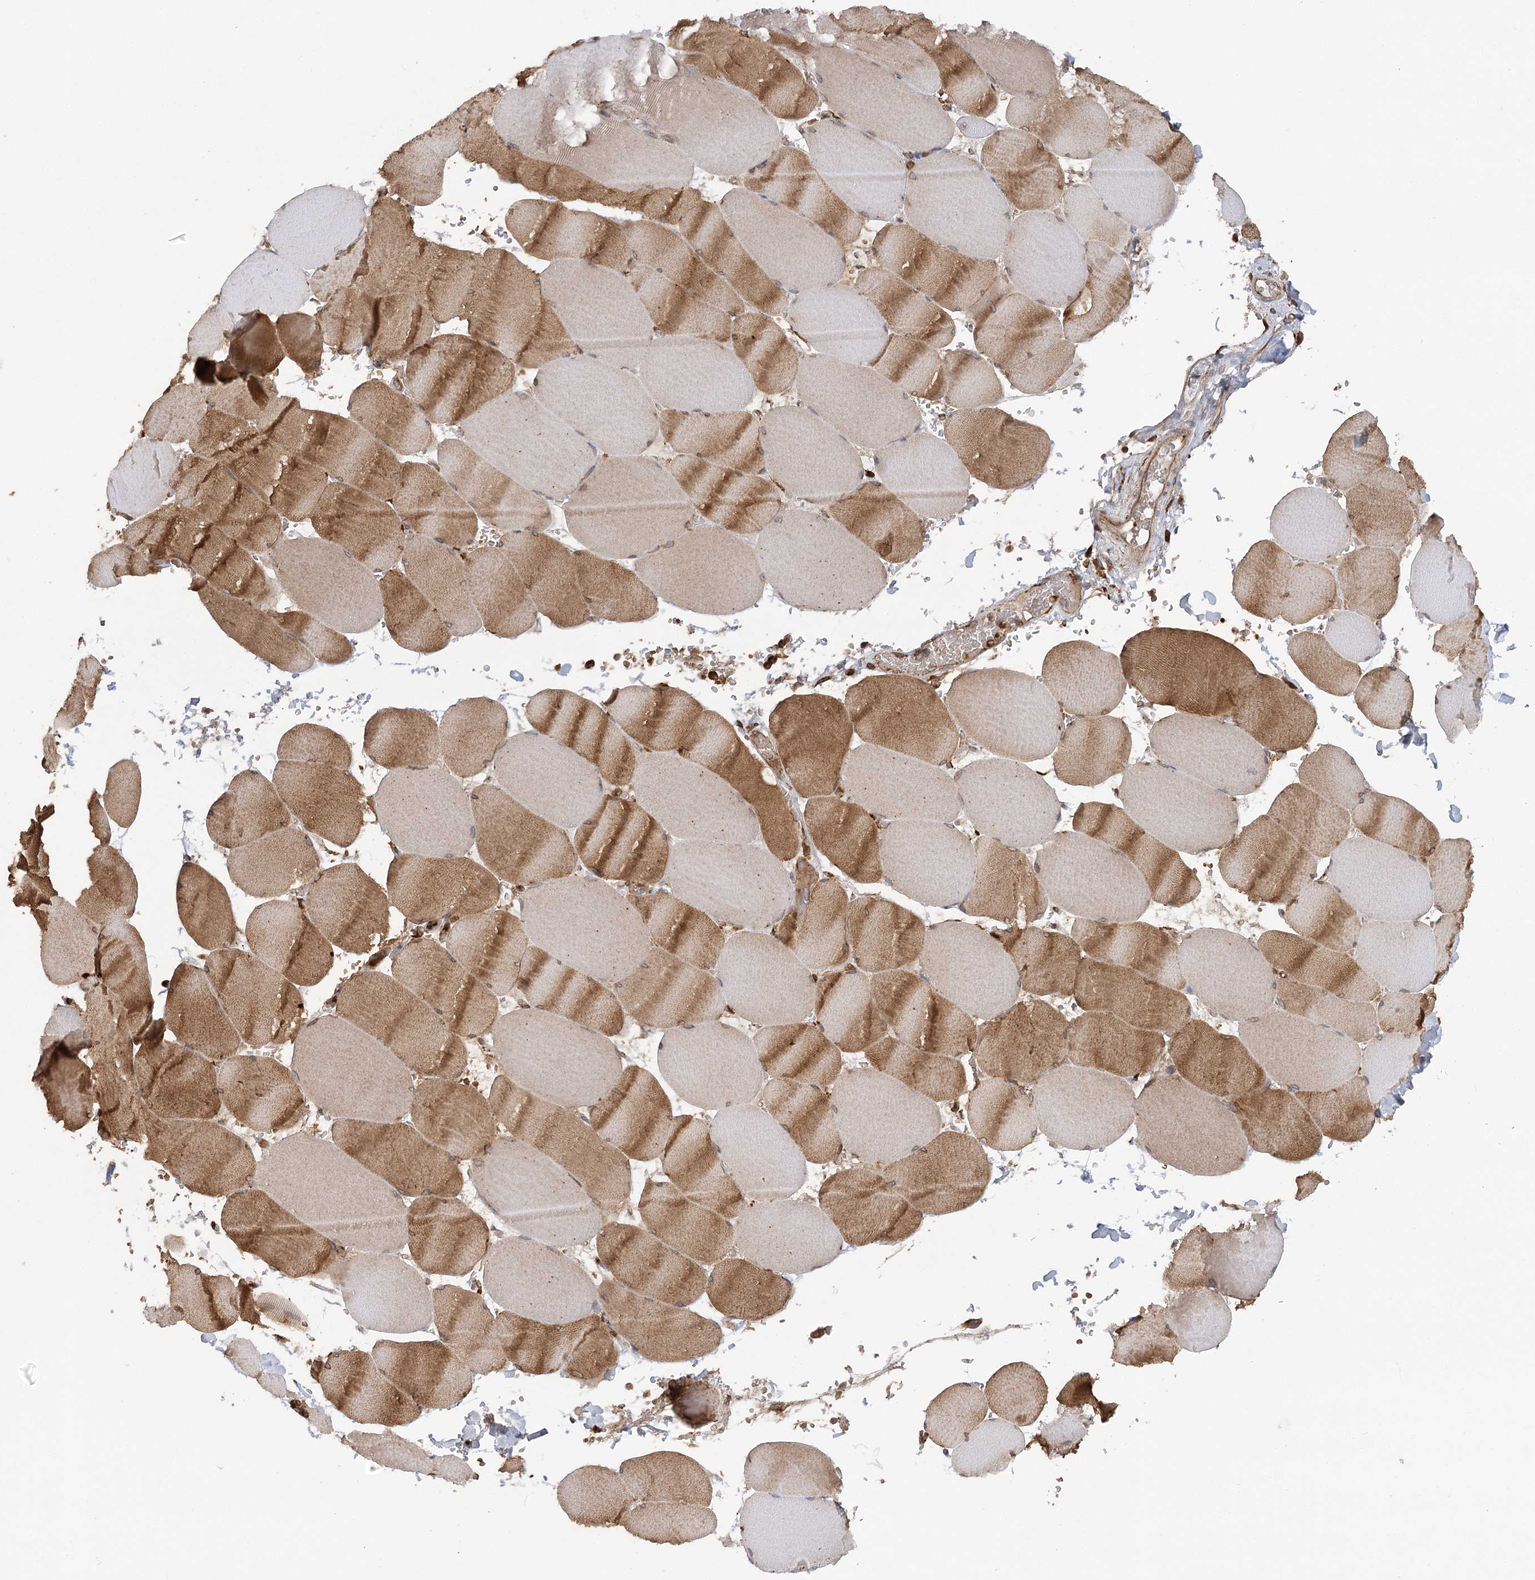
{"staining": {"intensity": "moderate", "quantity": "25%-75%", "location": "cytoplasmic/membranous"}, "tissue": "skeletal muscle", "cell_type": "Myocytes", "image_type": "normal", "snomed": [{"axis": "morphology", "description": "Normal tissue, NOS"}, {"axis": "topography", "description": "Skeletal muscle"}, {"axis": "topography", "description": "Head-Neck"}], "caption": "Moderate cytoplasmic/membranous expression is present in about 25%-75% of myocytes in normal skeletal muscle. The staining is performed using DAB (3,3'-diaminobenzidine) brown chromogen to label protein expression. The nuclei are counter-stained blue using hematoxylin.", "gene": "ACAP2", "patient": {"sex": "male", "age": 66}}